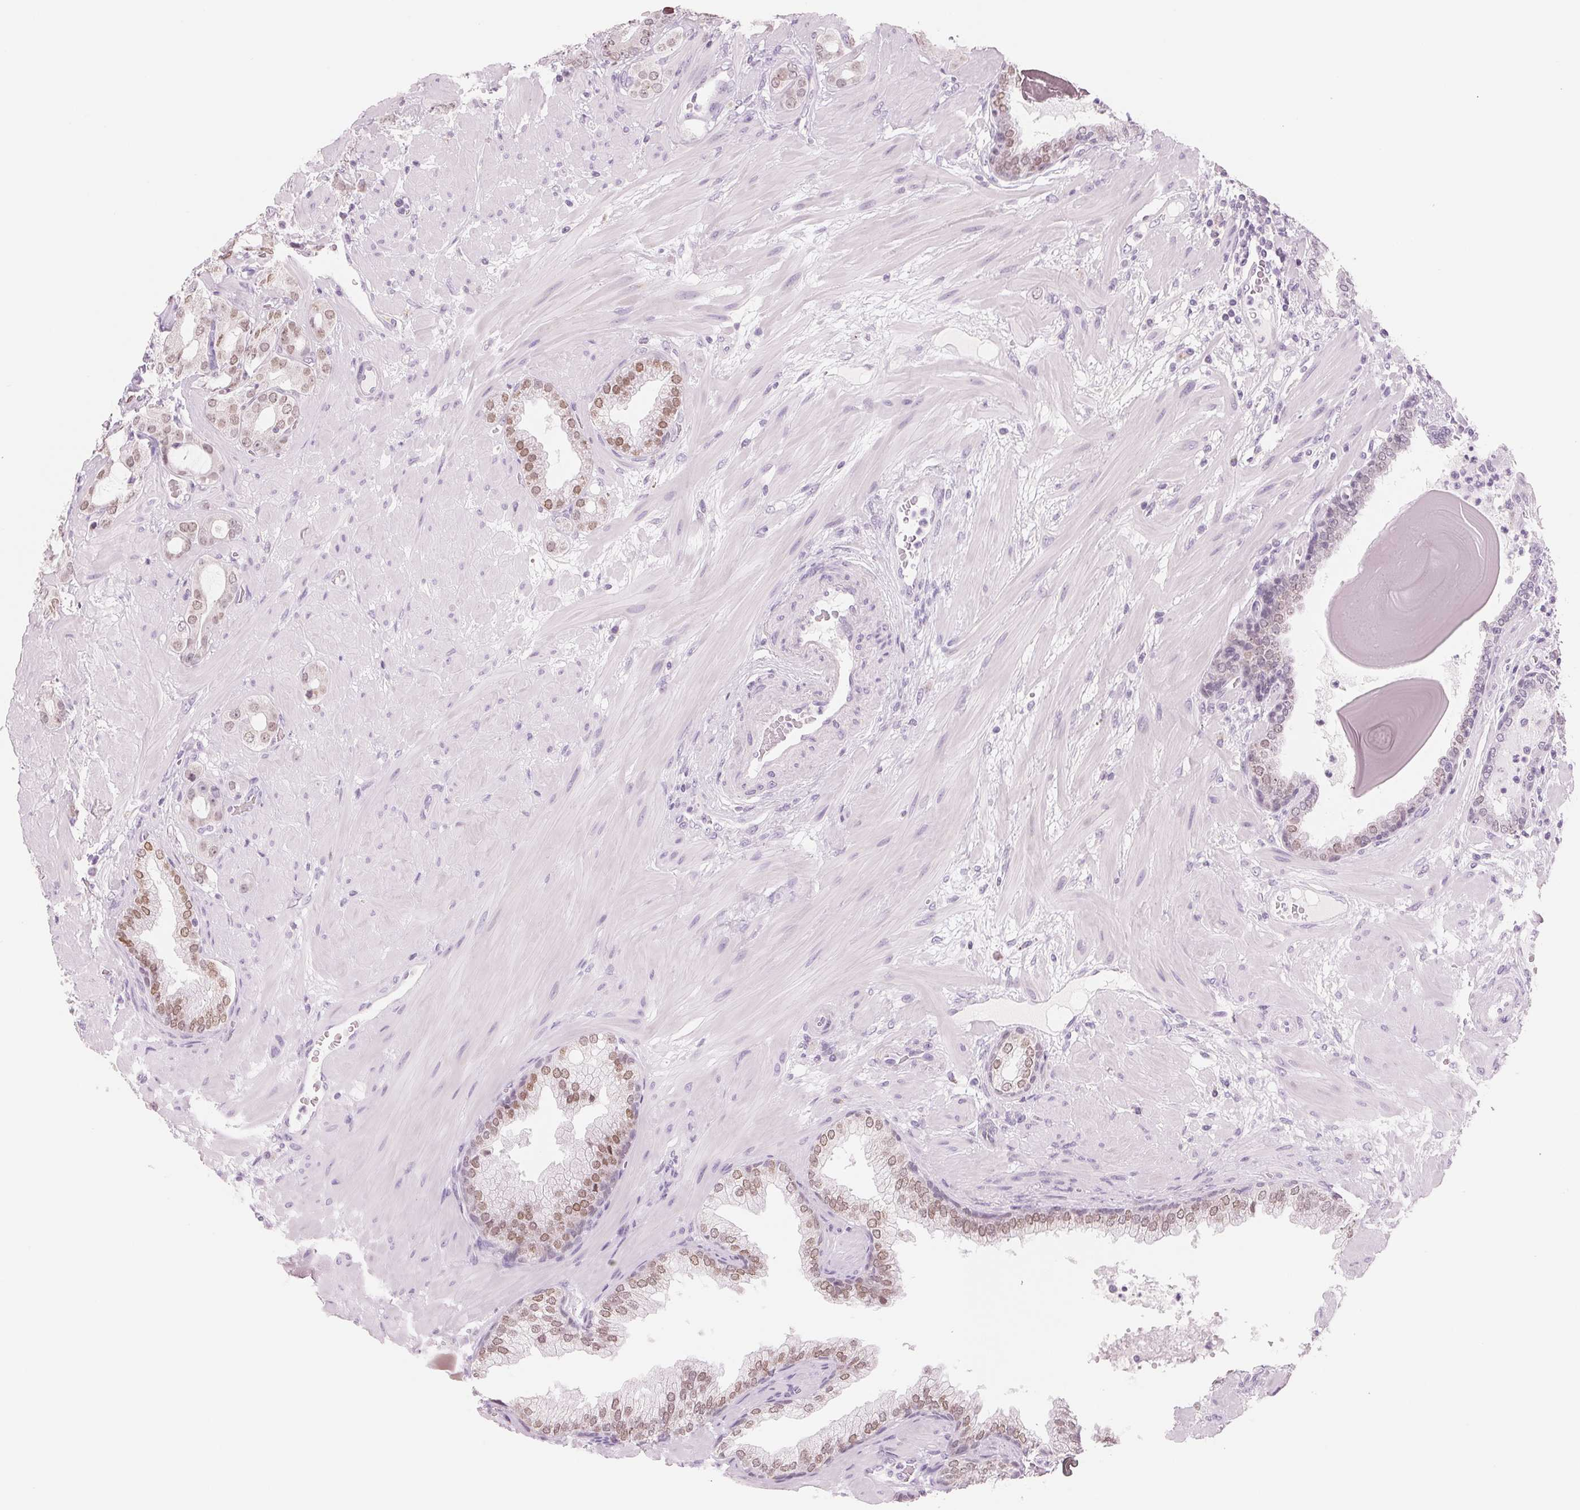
{"staining": {"intensity": "moderate", "quantity": ">75%", "location": "nuclear"}, "tissue": "prostate cancer", "cell_type": "Tumor cells", "image_type": "cancer", "snomed": [{"axis": "morphology", "description": "Adenocarcinoma, Low grade"}, {"axis": "topography", "description": "Prostate"}], "caption": "A brown stain highlights moderate nuclear staining of a protein in prostate cancer (adenocarcinoma (low-grade)) tumor cells.", "gene": "HOXB13", "patient": {"sex": "male", "age": 57}}